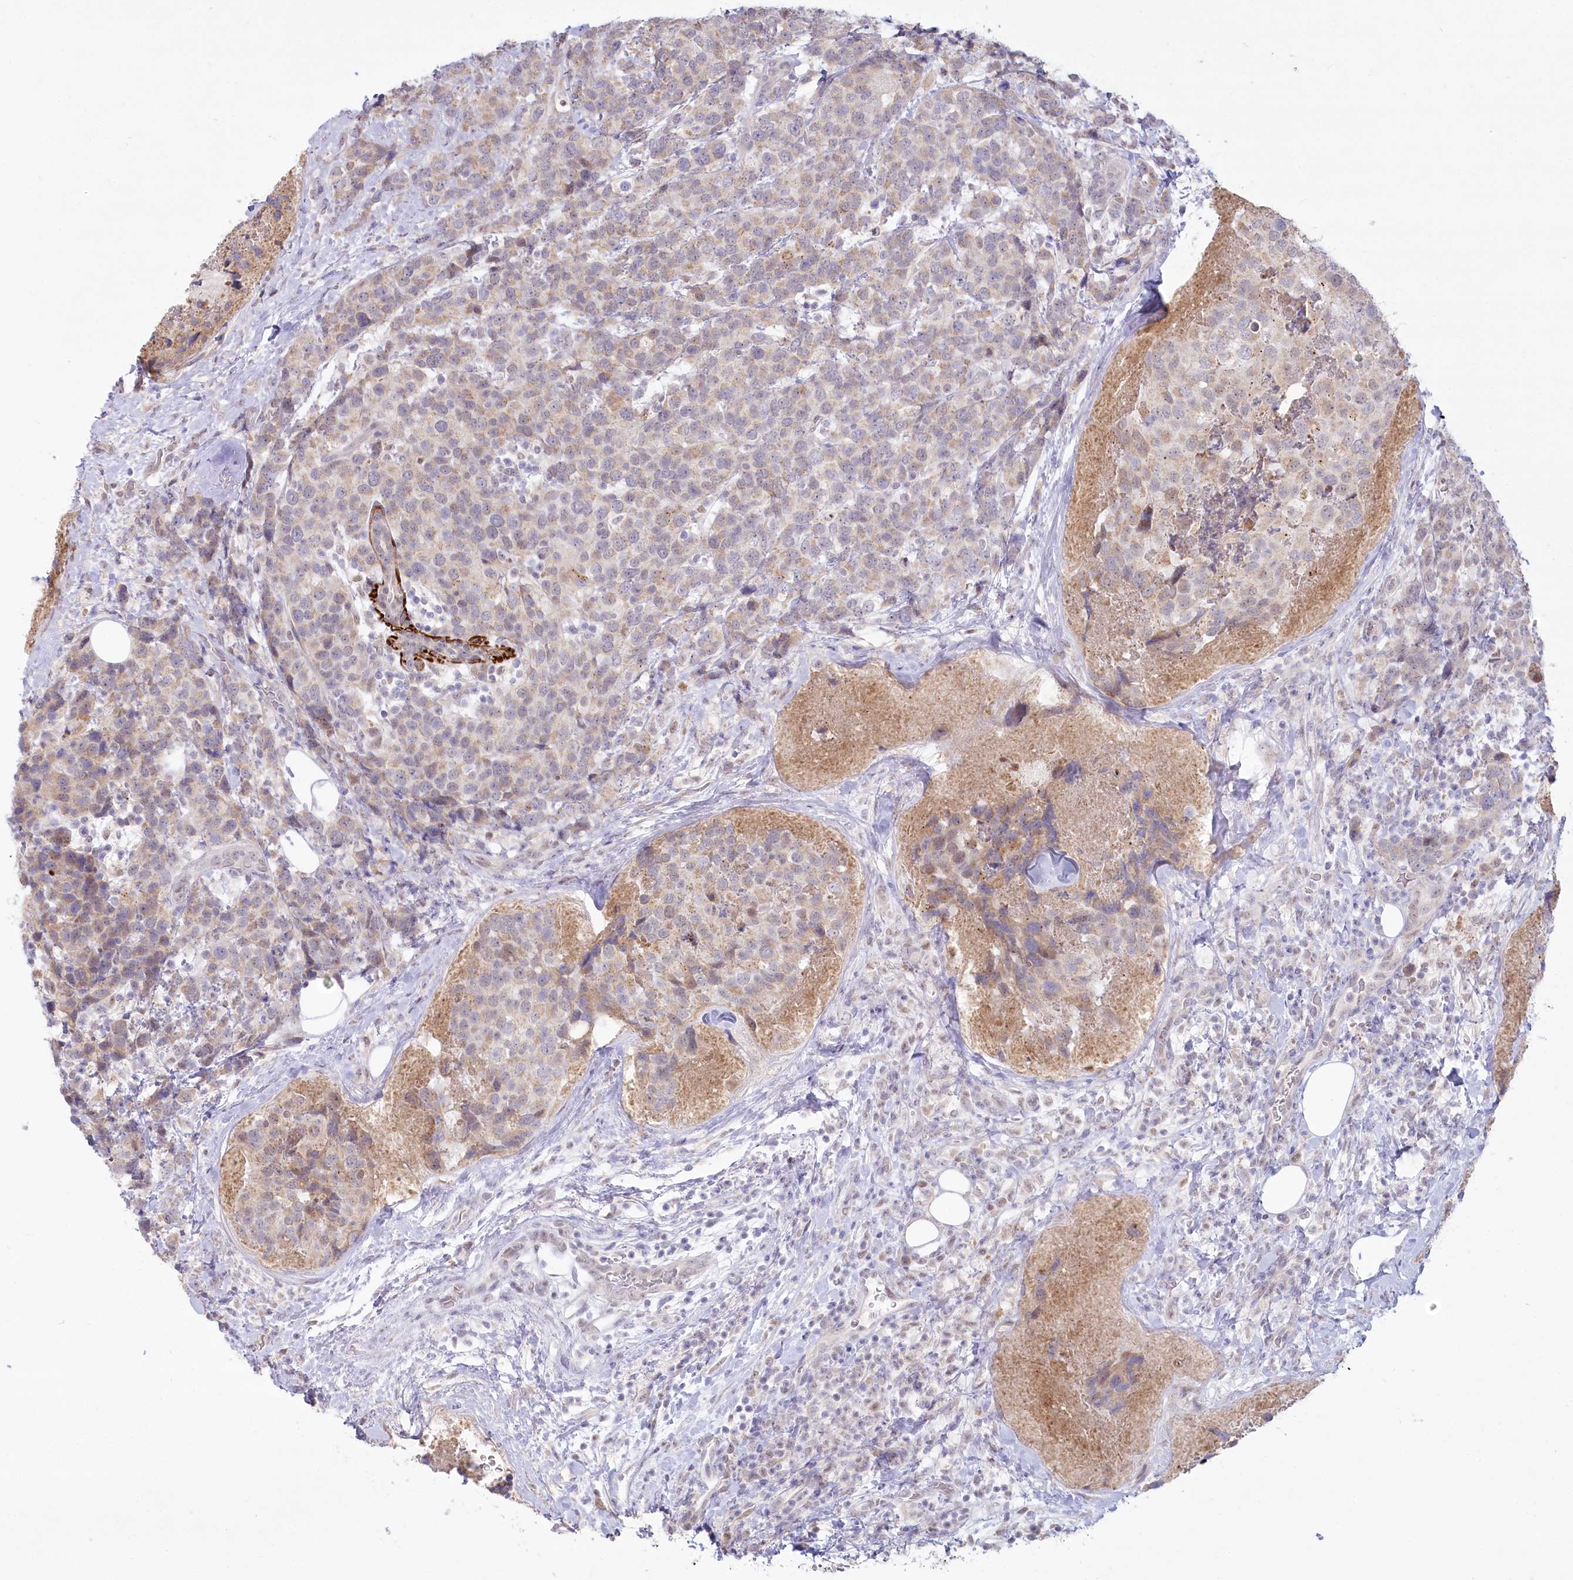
{"staining": {"intensity": "weak", "quantity": "25%-75%", "location": "cytoplasmic/membranous"}, "tissue": "breast cancer", "cell_type": "Tumor cells", "image_type": "cancer", "snomed": [{"axis": "morphology", "description": "Lobular carcinoma"}, {"axis": "topography", "description": "Breast"}], "caption": "Immunohistochemistry image of human breast lobular carcinoma stained for a protein (brown), which demonstrates low levels of weak cytoplasmic/membranous expression in about 25%-75% of tumor cells.", "gene": "ABITRAM", "patient": {"sex": "female", "age": 59}}